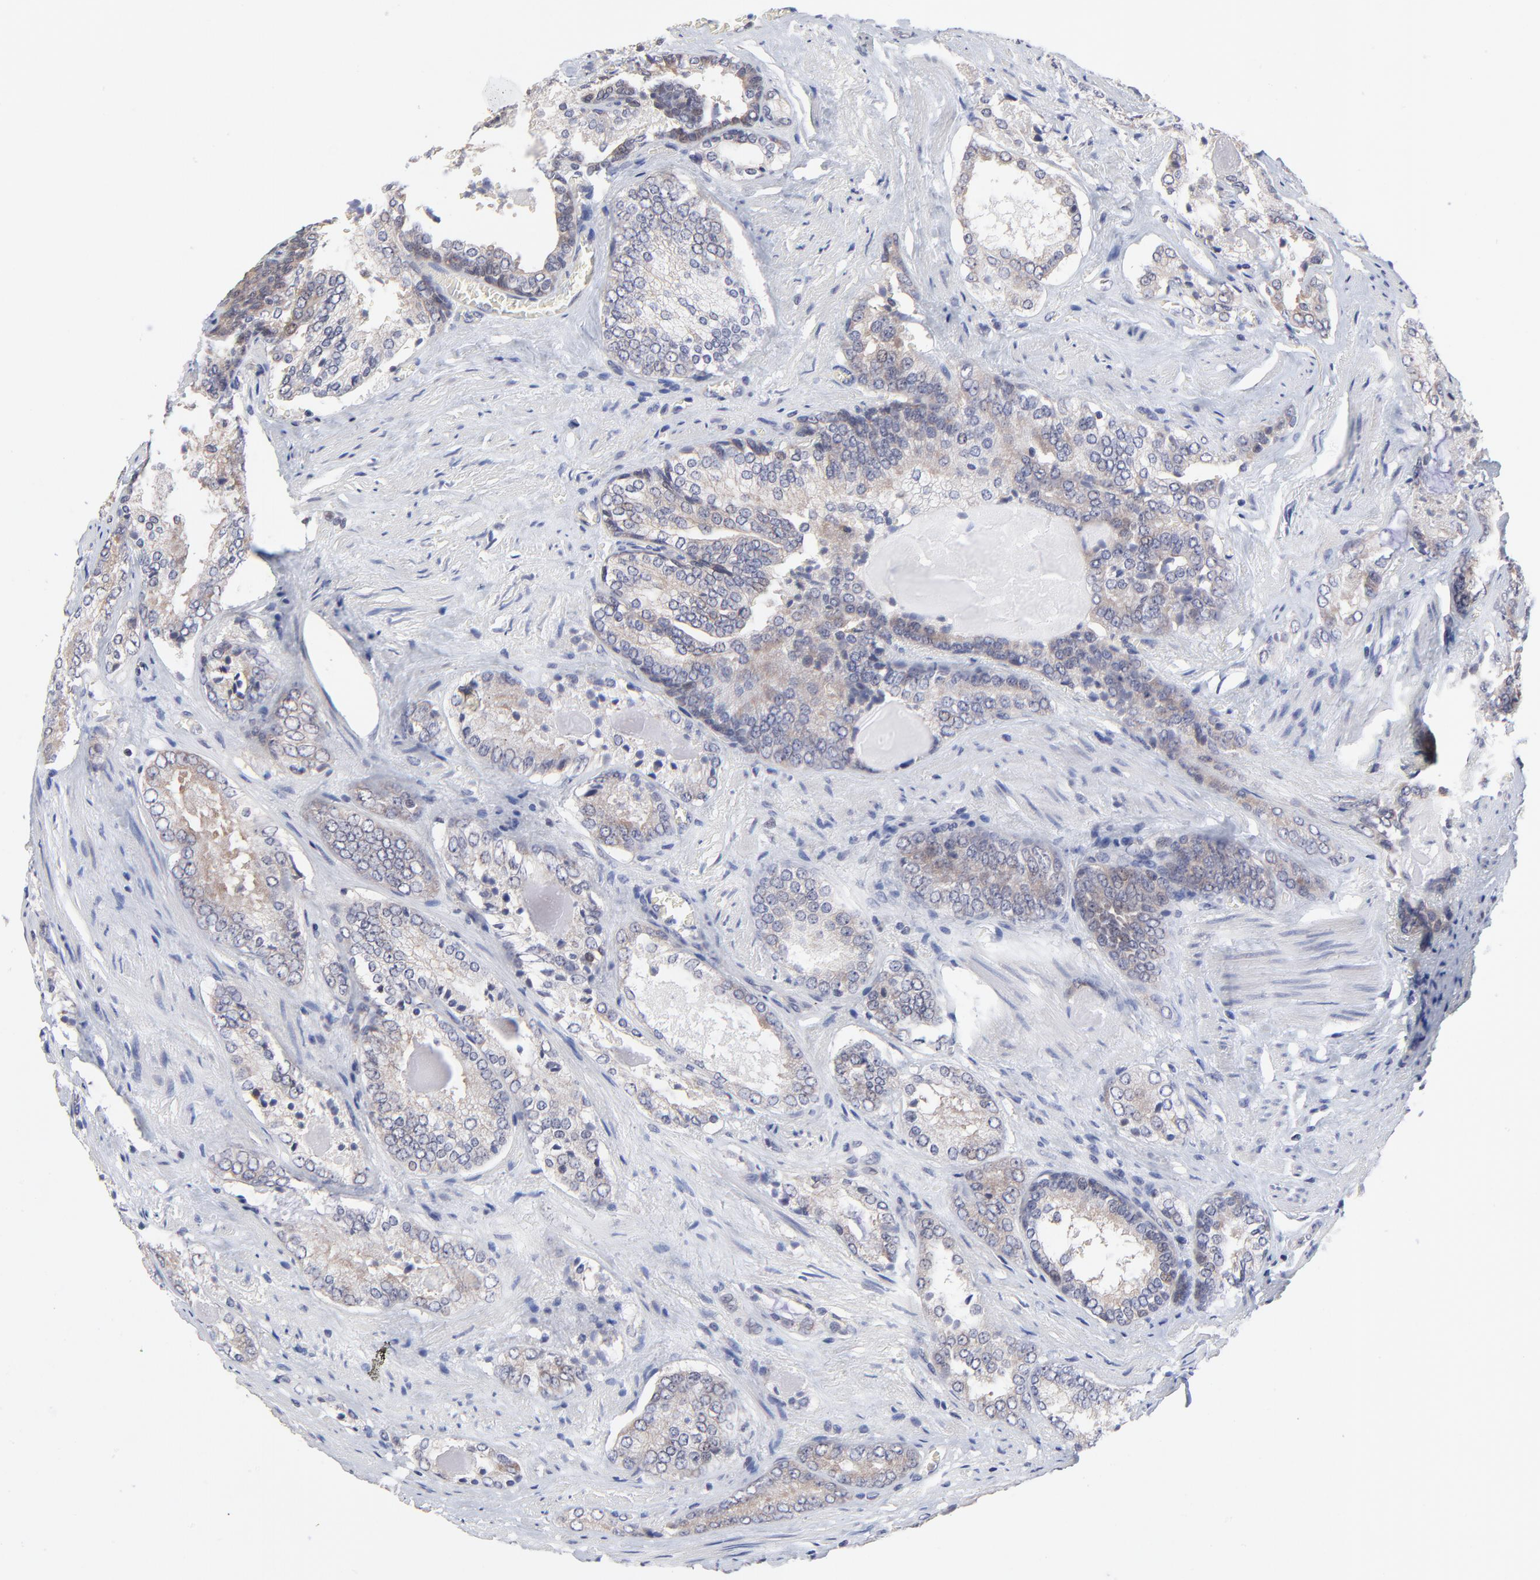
{"staining": {"intensity": "weak", "quantity": ">75%", "location": "cytoplasmic/membranous"}, "tissue": "prostate cancer", "cell_type": "Tumor cells", "image_type": "cancer", "snomed": [{"axis": "morphology", "description": "Adenocarcinoma, Medium grade"}, {"axis": "topography", "description": "Prostate"}], "caption": "An image of human adenocarcinoma (medium-grade) (prostate) stained for a protein reveals weak cytoplasmic/membranous brown staining in tumor cells. (Brightfield microscopy of DAB IHC at high magnification).", "gene": "FBXO8", "patient": {"sex": "male", "age": 60}}